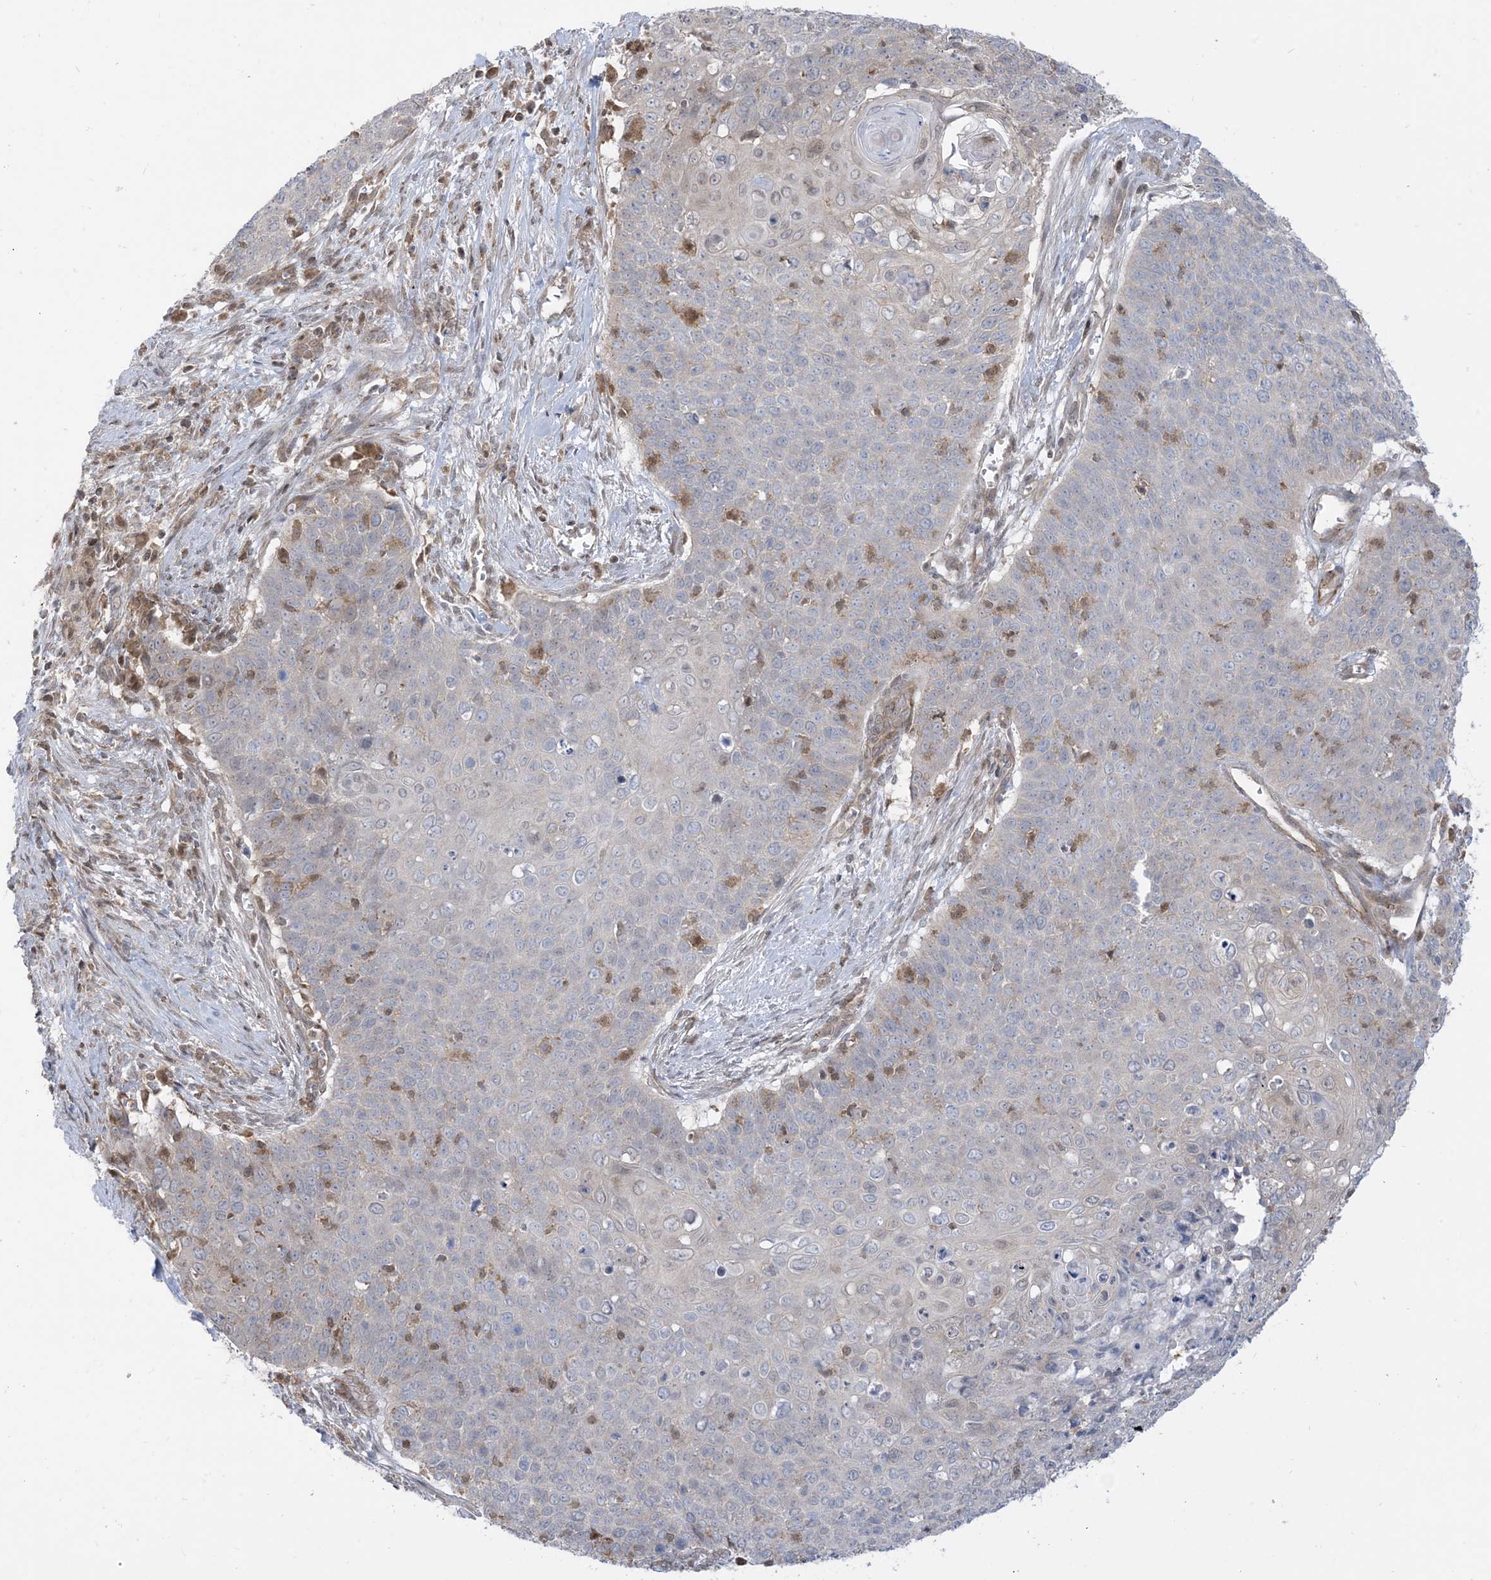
{"staining": {"intensity": "negative", "quantity": "none", "location": "none"}, "tissue": "cervical cancer", "cell_type": "Tumor cells", "image_type": "cancer", "snomed": [{"axis": "morphology", "description": "Squamous cell carcinoma, NOS"}, {"axis": "topography", "description": "Cervix"}], "caption": "Immunohistochemical staining of human cervical cancer shows no significant positivity in tumor cells. The staining was performed using DAB (3,3'-diaminobenzidine) to visualize the protein expression in brown, while the nuclei were stained in blue with hematoxylin (Magnification: 20x).", "gene": "CASP4", "patient": {"sex": "female", "age": 39}}